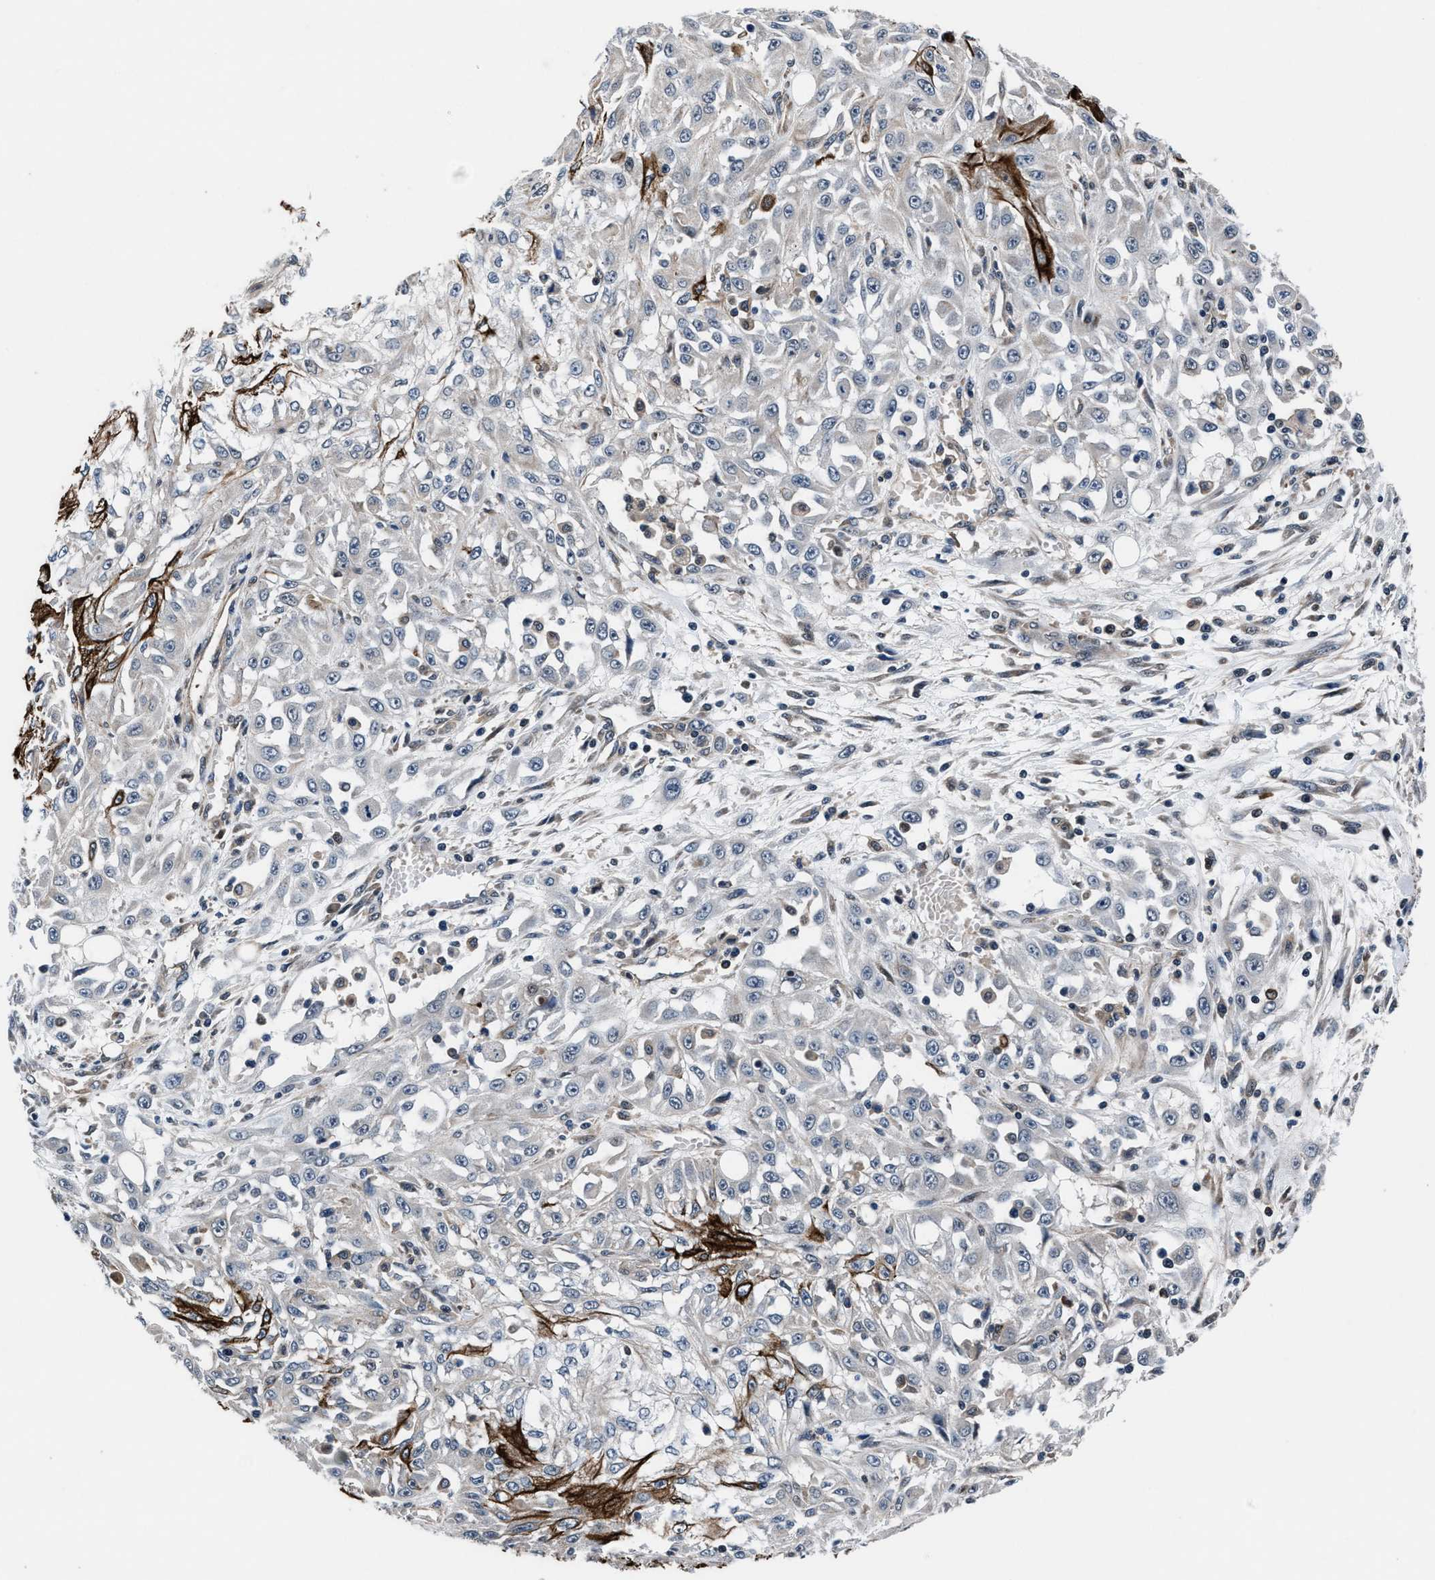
{"staining": {"intensity": "strong", "quantity": "<25%", "location": "cytoplasmic/membranous"}, "tissue": "skin cancer", "cell_type": "Tumor cells", "image_type": "cancer", "snomed": [{"axis": "morphology", "description": "Squamous cell carcinoma, NOS"}, {"axis": "morphology", "description": "Squamous cell carcinoma, metastatic, NOS"}, {"axis": "topography", "description": "Skin"}, {"axis": "topography", "description": "Lymph node"}], "caption": "Skin metastatic squamous cell carcinoma stained for a protein (brown) exhibits strong cytoplasmic/membranous positive positivity in about <25% of tumor cells.", "gene": "PRPSAP2", "patient": {"sex": "male", "age": 75}}